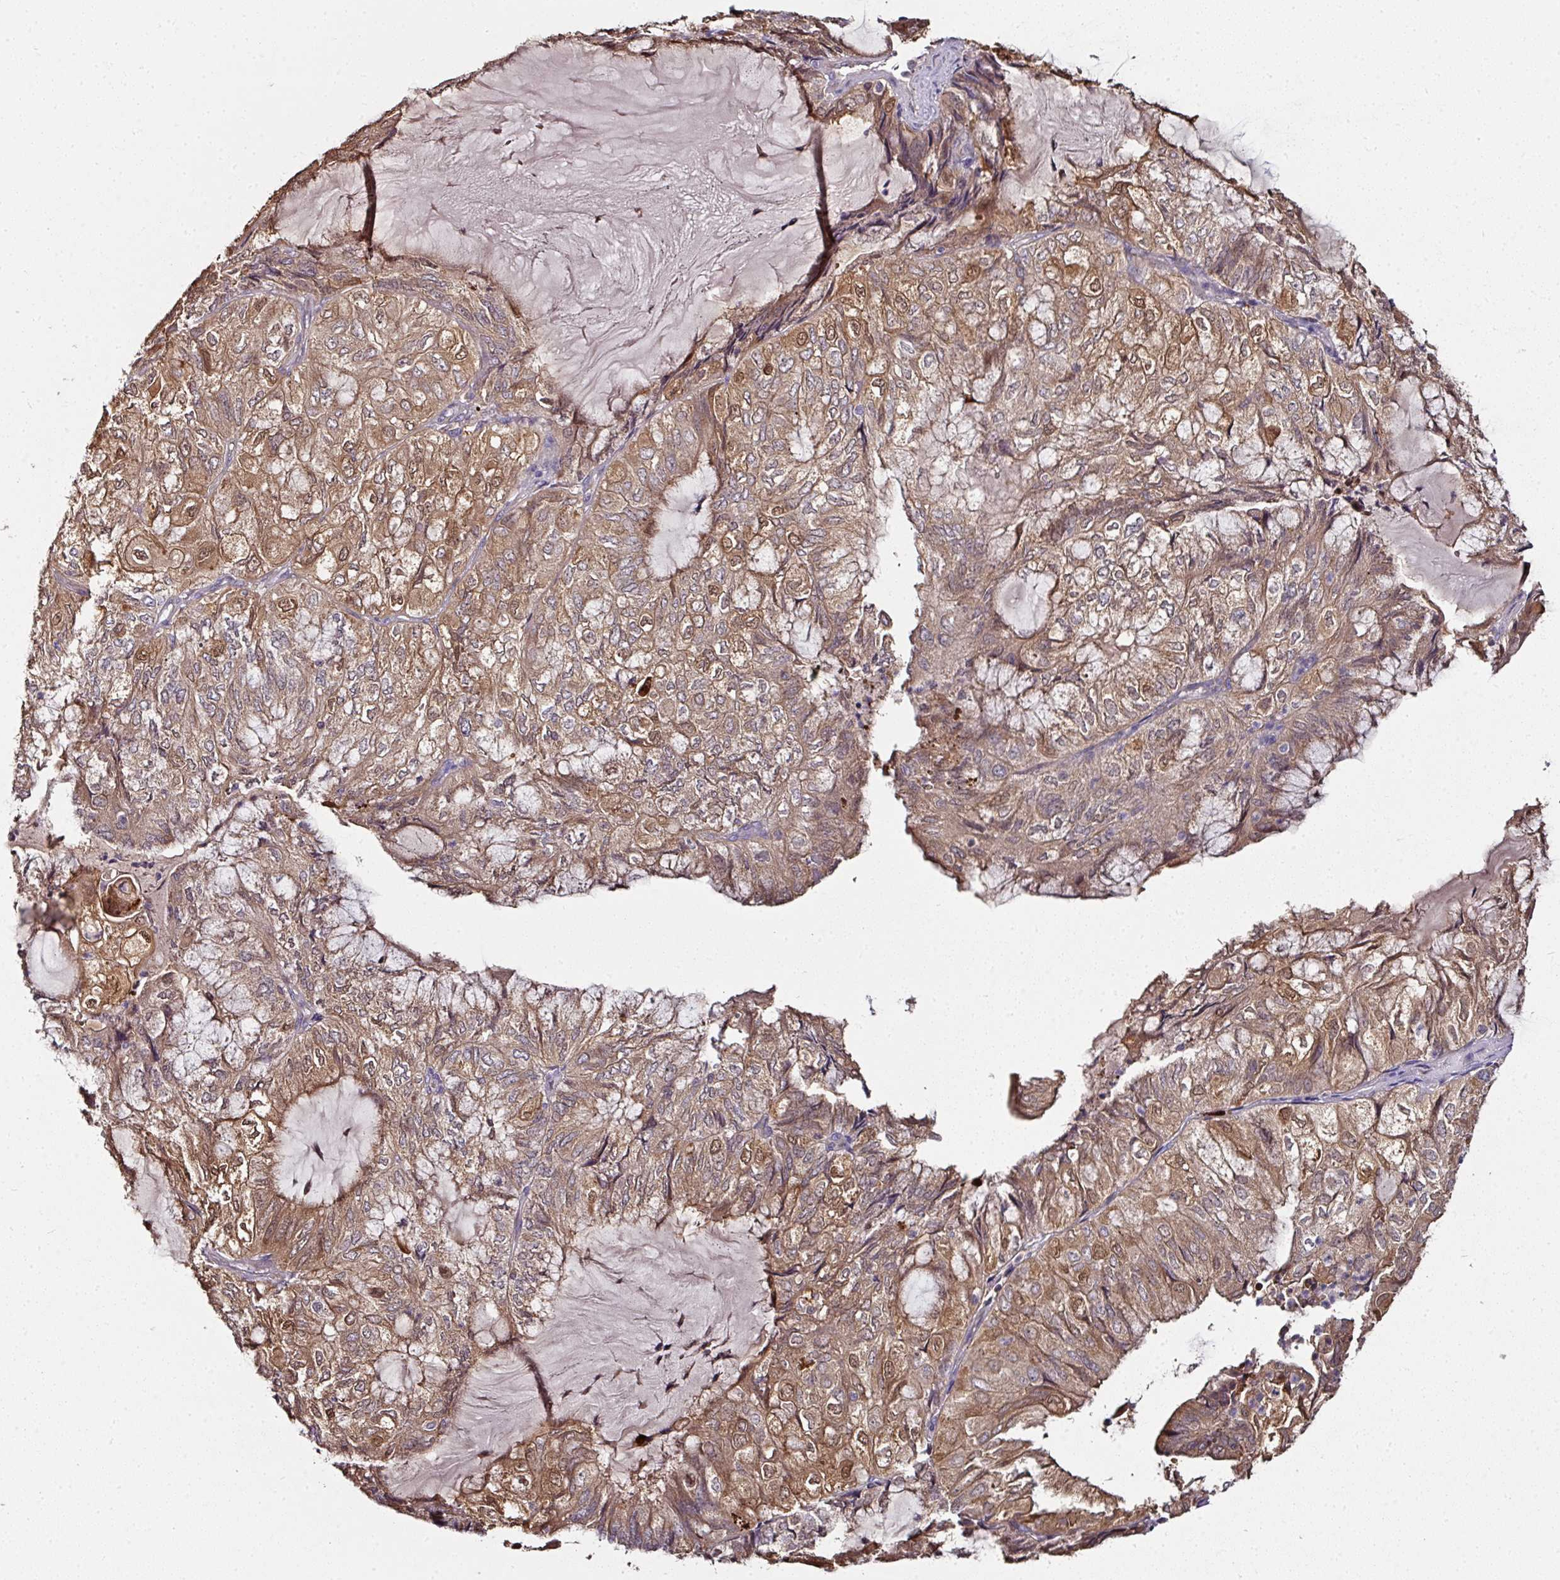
{"staining": {"intensity": "moderate", "quantity": ">75%", "location": "cytoplasmic/membranous"}, "tissue": "endometrial cancer", "cell_type": "Tumor cells", "image_type": "cancer", "snomed": [{"axis": "morphology", "description": "Adenocarcinoma, NOS"}, {"axis": "topography", "description": "Endometrium"}], "caption": "Endometrial adenocarcinoma stained for a protein reveals moderate cytoplasmic/membranous positivity in tumor cells.", "gene": "CTDSP2", "patient": {"sex": "female", "age": 81}}